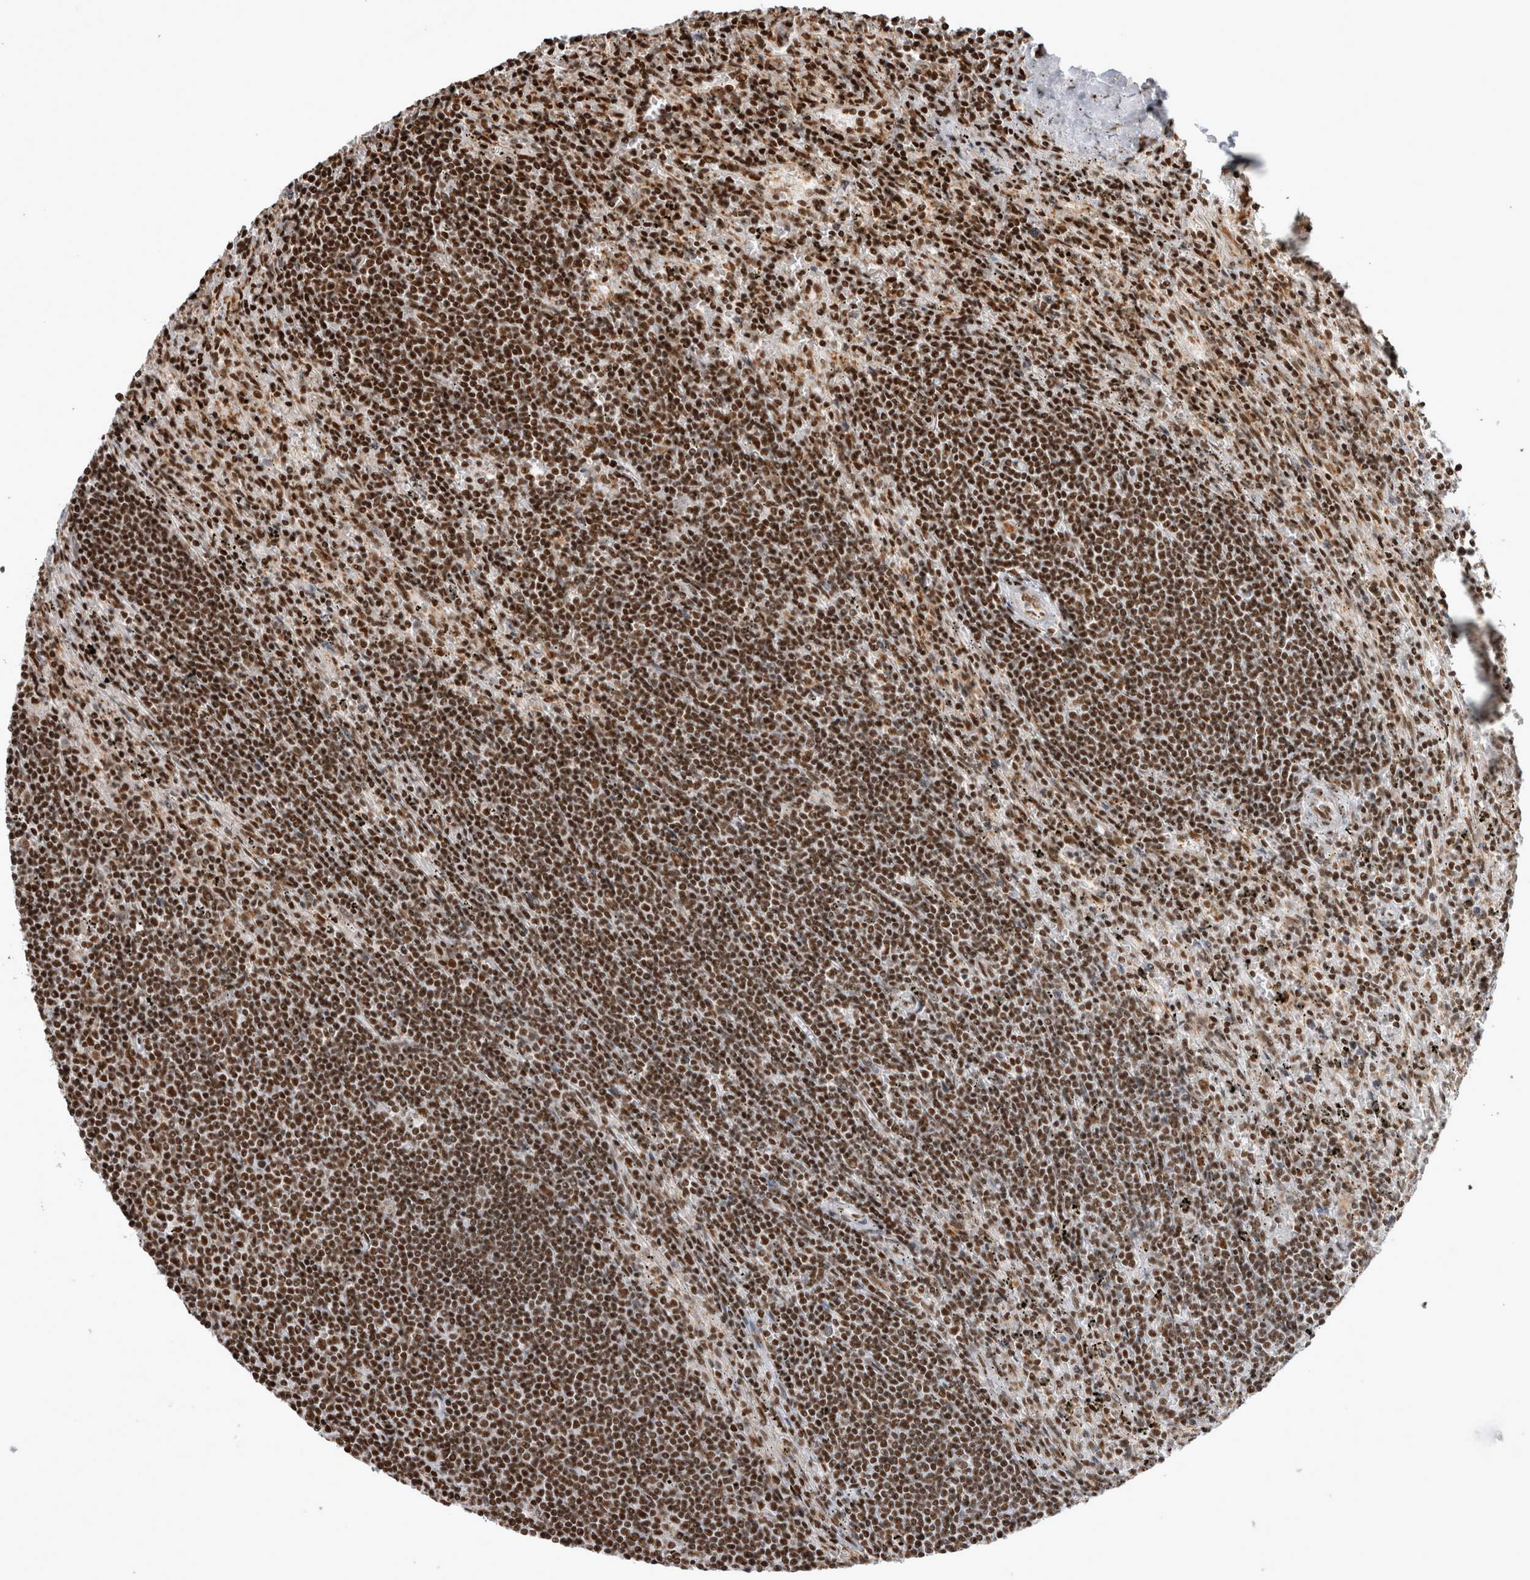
{"staining": {"intensity": "strong", "quantity": ">75%", "location": "nuclear"}, "tissue": "lymphoma", "cell_type": "Tumor cells", "image_type": "cancer", "snomed": [{"axis": "morphology", "description": "Malignant lymphoma, non-Hodgkin's type, Low grade"}, {"axis": "topography", "description": "Spleen"}], "caption": "The image exhibits staining of lymphoma, revealing strong nuclear protein expression (brown color) within tumor cells. Ihc stains the protein in brown and the nuclei are stained blue.", "gene": "EYA2", "patient": {"sex": "male", "age": 76}}